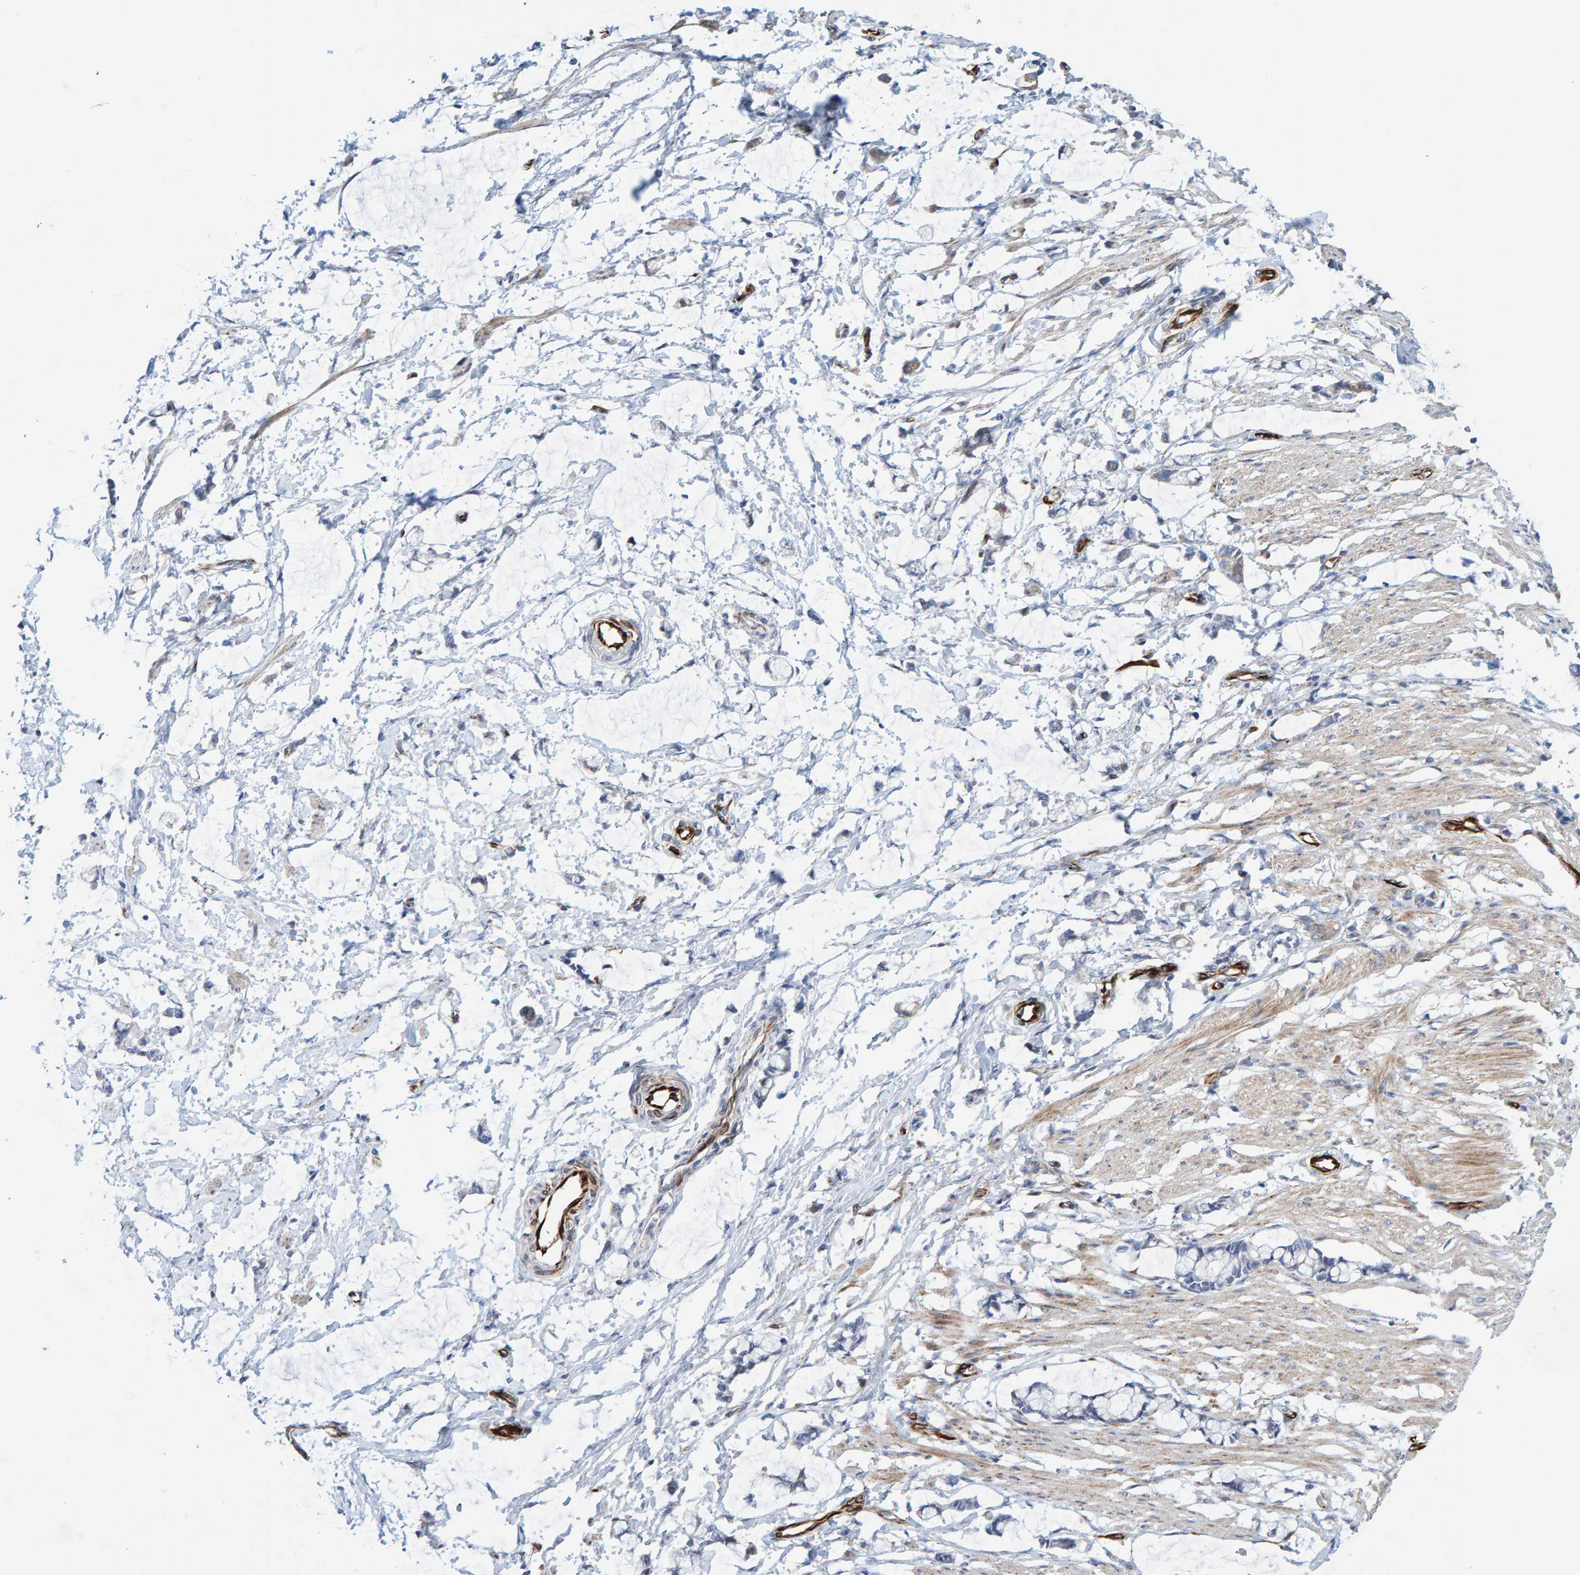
{"staining": {"intensity": "moderate", "quantity": ">75%", "location": "cytoplasmic/membranous"}, "tissue": "smooth muscle", "cell_type": "Smooth muscle cells", "image_type": "normal", "snomed": [{"axis": "morphology", "description": "Normal tissue, NOS"}, {"axis": "morphology", "description": "Adenocarcinoma, NOS"}, {"axis": "topography", "description": "Smooth muscle"}, {"axis": "topography", "description": "Colon"}], "caption": "Immunohistochemical staining of normal smooth muscle reveals moderate cytoplasmic/membranous protein positivity in approximately >75% of smooth muscle cells. (DAB IHC, brown staining for protein, blue staining for nuclei).", "gene": "POLG2", "patient": {"sex": "male", "age": 14}}